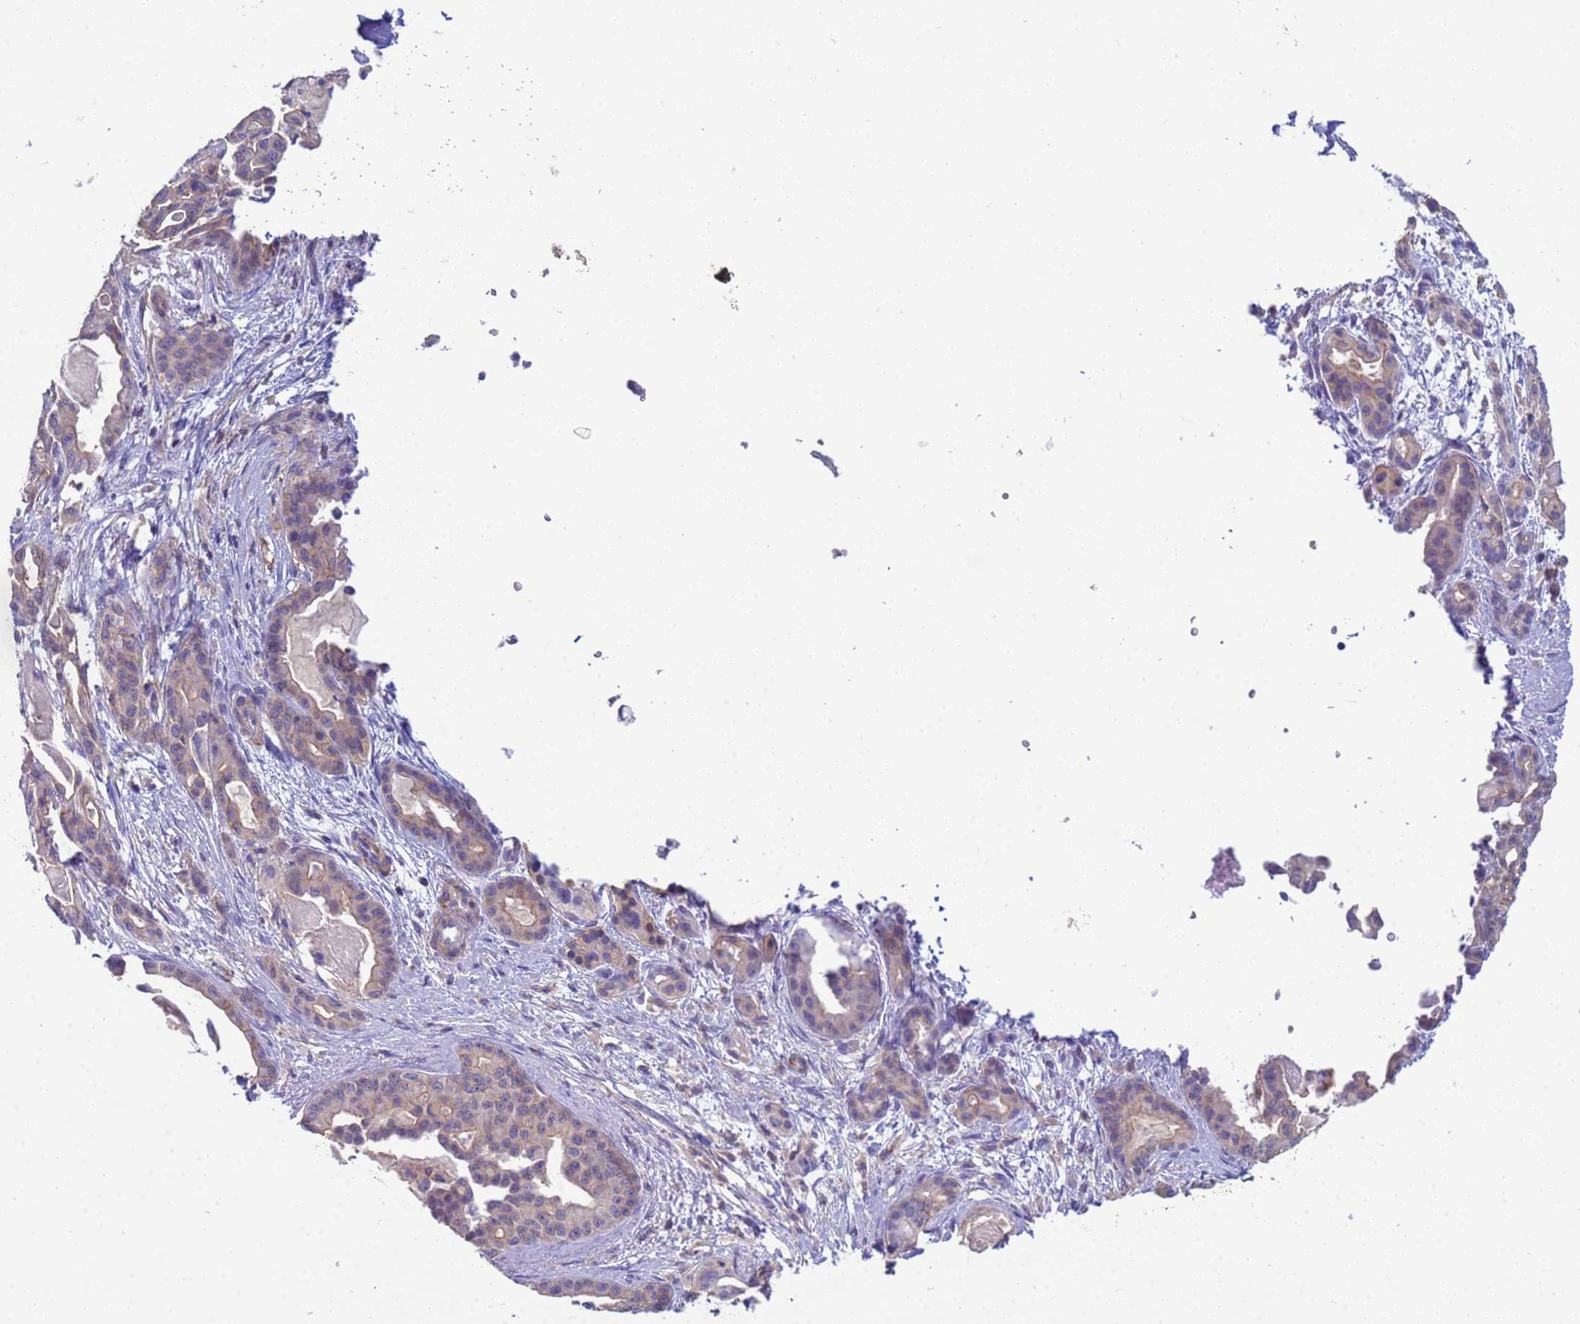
{"staining": {"intensity": "weak", "quantity": "<25%", "location": "cytoplasmic/membranous"}, "tissue": "pancreatic cancer", "cell_type": "Tumor cells", "image_type": "cancer", "snomed": [{"axis": "morphology", "description": "Adenocarcinoma, NOS"}, {"axis": "topography", "description": "Pancreas"}], "caption": "Human pancreatic adenocarcinoma stained for a protein using IHC displays no expression in tumor cells.", "gene": "KLHL13", "patient": {"sex": "male", "age": 63}}